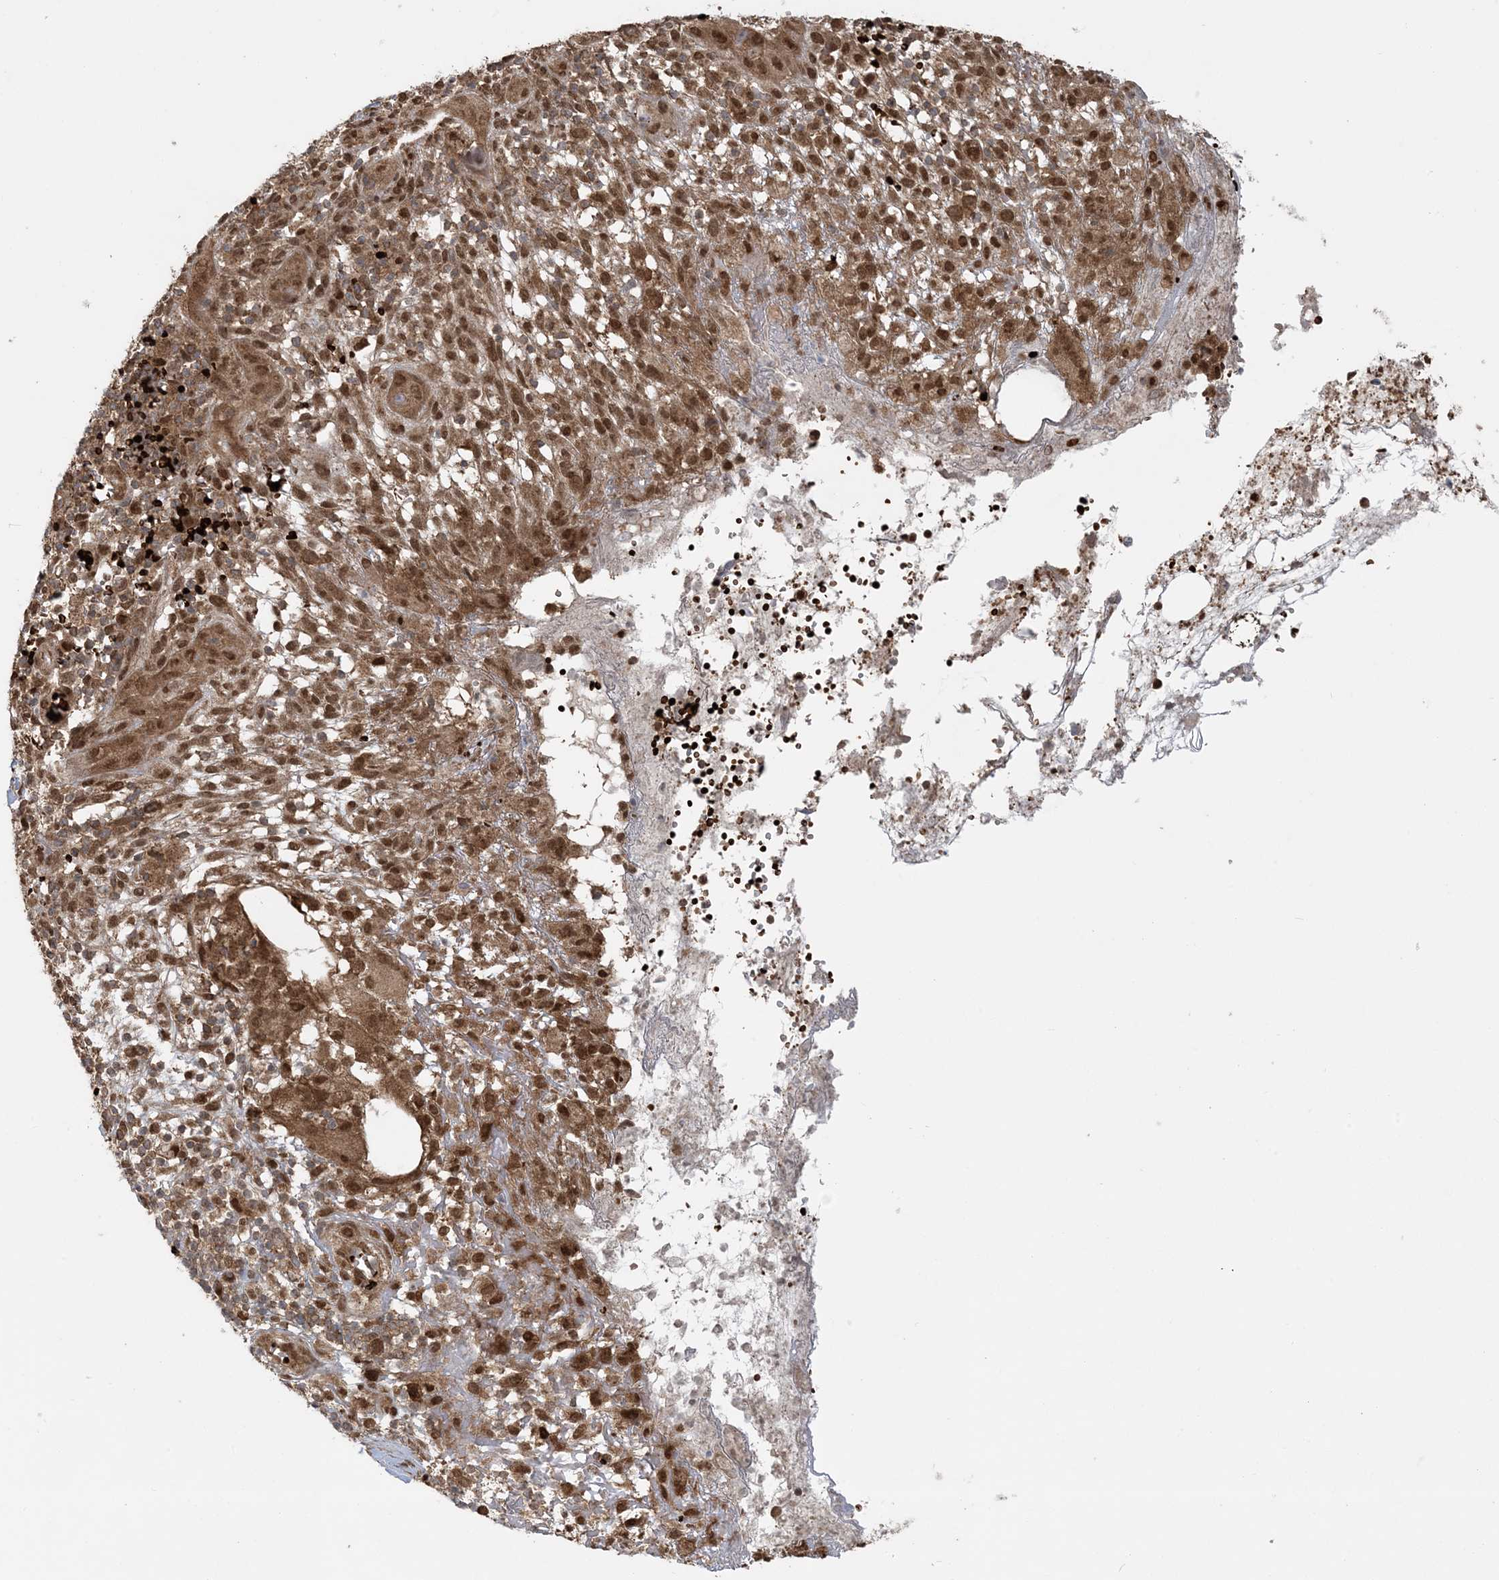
{"staining": {"intensity": "moderate", "quantity": ">75%", "location": "cytoplasmic/membranous,nuclear"}, "tissue": "skin cancer", "cell_type": "Tumor cells", "image_type": "cancer", "snomed": [{"axis": "morphology", "description": "Basal cell carcinoma"}, {"axis": "topography", "description": "Skin"}], "caption": "Immunohistochemical staining of human skin basal cell carcinoma demonstrates medium levels of moderate cytoplasmic/membranous and nuclear expression in about >75% of tumor cells. (DAB (3,3'-diaminobenzidine) IHC, brown staining for protein, blue staining for nuclei).", "gene": "ABCF3", "patient": {"sex": "female", "age": 64}}